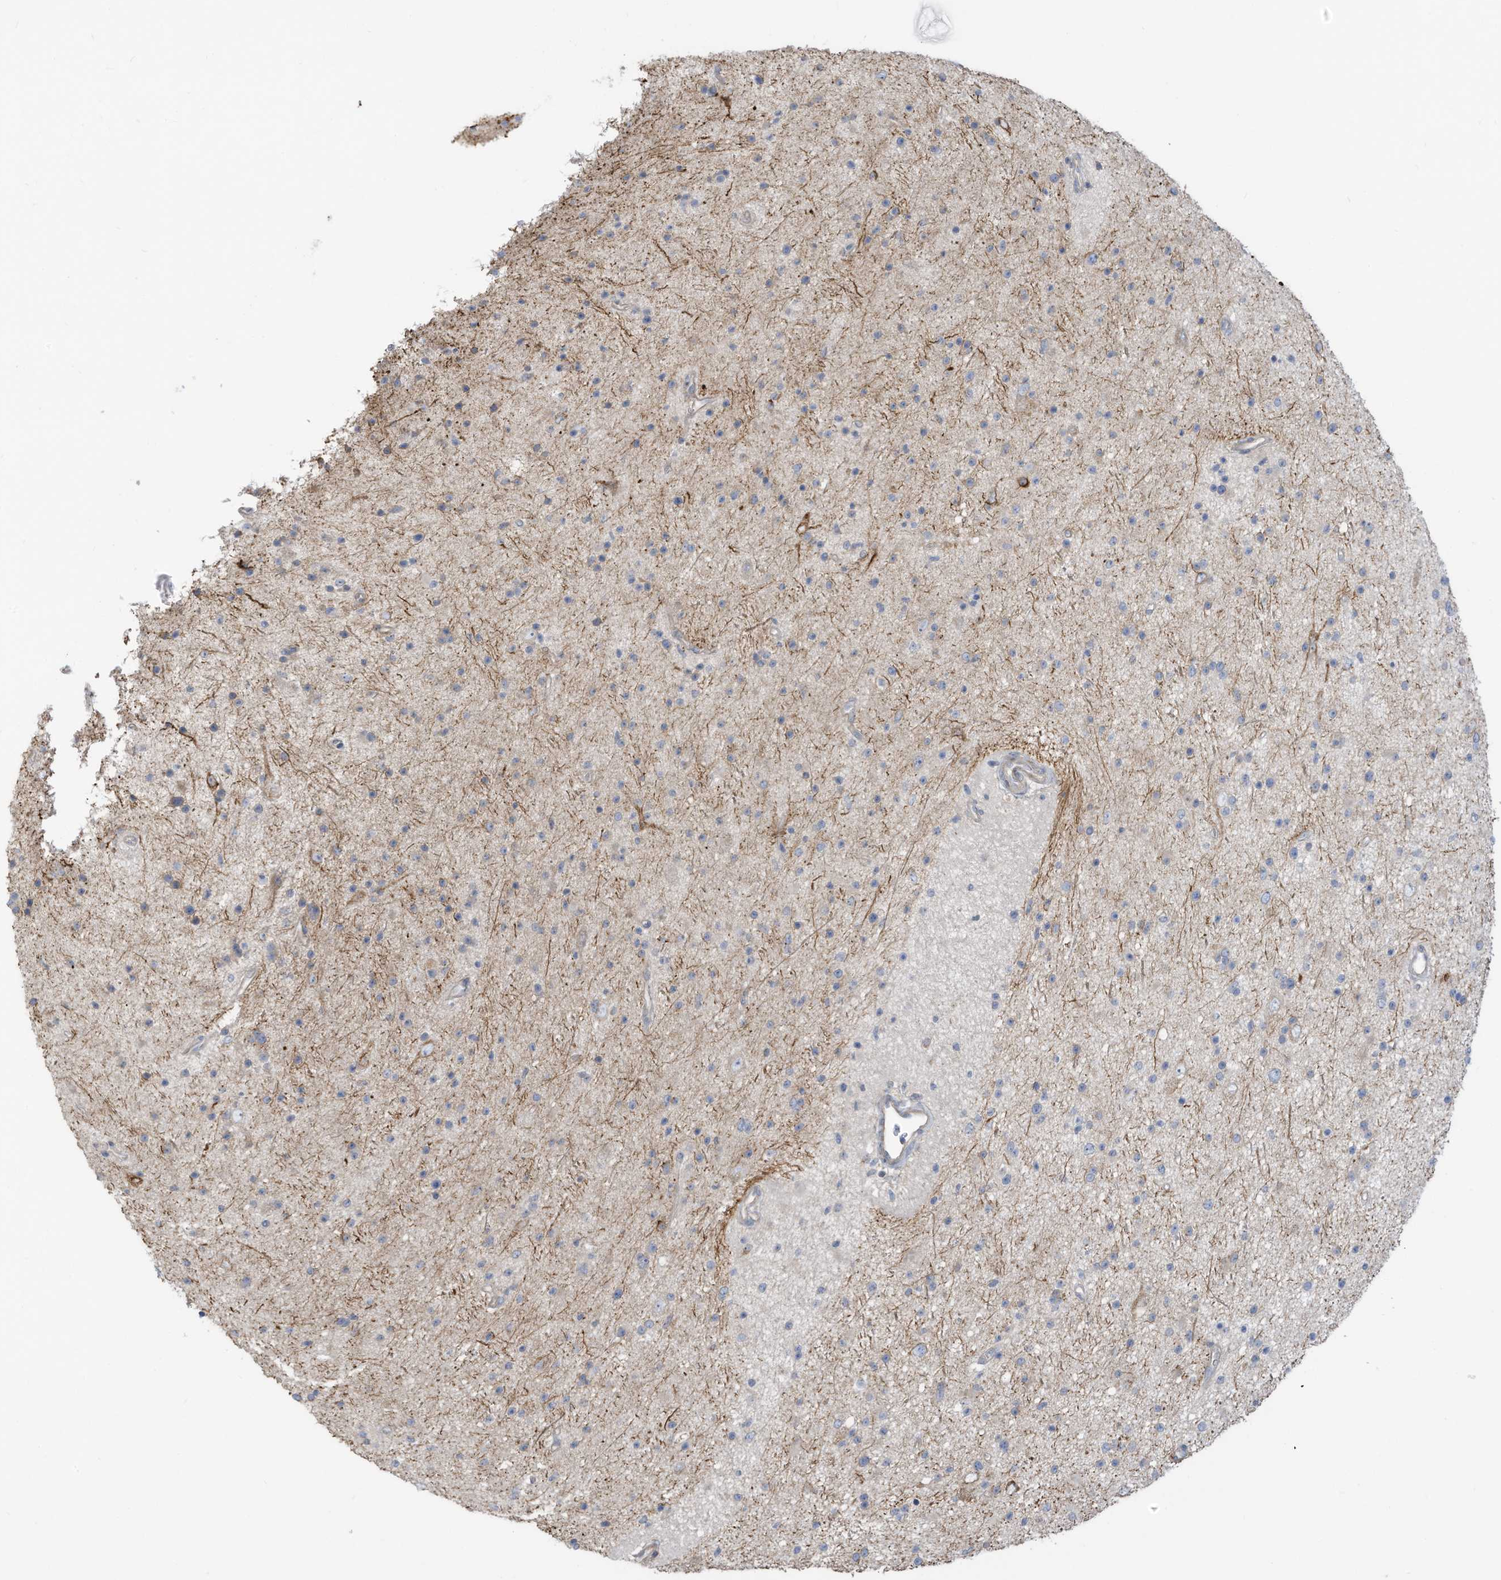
{"staining": {"intensity": "negative", "quantity": "none", "location": "none"}, "tissue": "glioma", "cell_type": "Tumor cells", "image_type": "cancer", "snomed": [{"axis": "morphology", "description": "Glioma, malignant, Low grade"}, {"axis": "topography", "description": "Cerebral cortex"}], "caption": "DAB (3,3'-diaminobenzidine) immunohistochemical staining of human glioma shows no significant positivity in tumor cells.", "gene": "GTPBP2", "patient": {"sex": "female", "age": 39}}